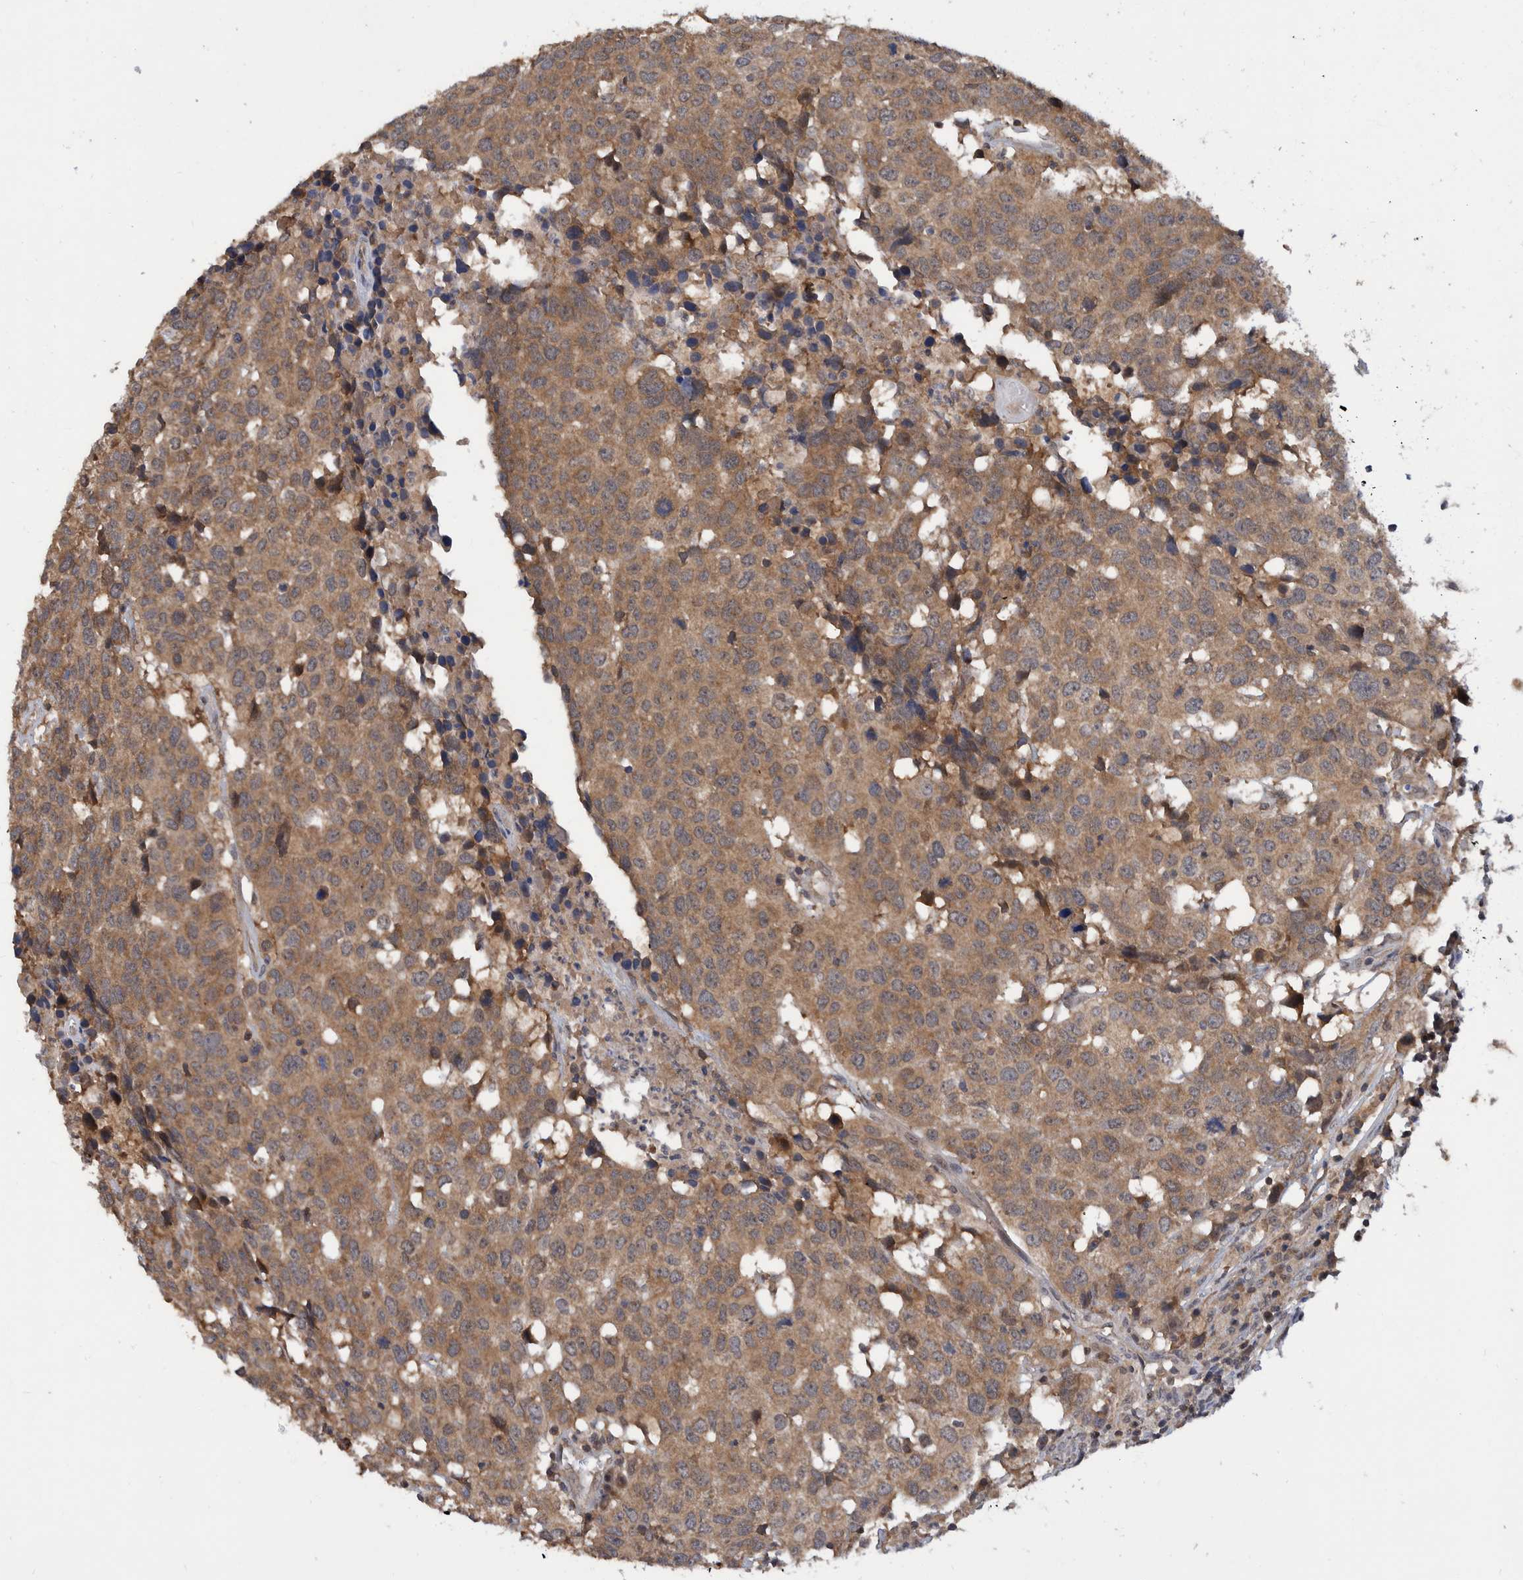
{"staining": {"intensity": "moderate", "quantity": ">75%", "location": "cytoplasmic/membranous"}, "tissue": "head and neck cancer", "cell_type": "Tumor cells", "image_type": "cancer", "snomed": [{"axis": "morphology", "description": "Squamous cell carcinoma, NOS"}, {"axis": "topography", "description": "Head-Neck"}], "caption": "Protein staining of head and neck cancer tissue exhibits moderate cytoplasmic/membranous staining in approximately >75% of tumor cells. The protein of interest is stained brown, and the nuclei are stained in blue (DAB (3,3'-diaminobenzidine) IHC with brightfield microscopy, high magnification).", "gene": "PLPBP", "patient": {"sex": "male", "age": 66}}